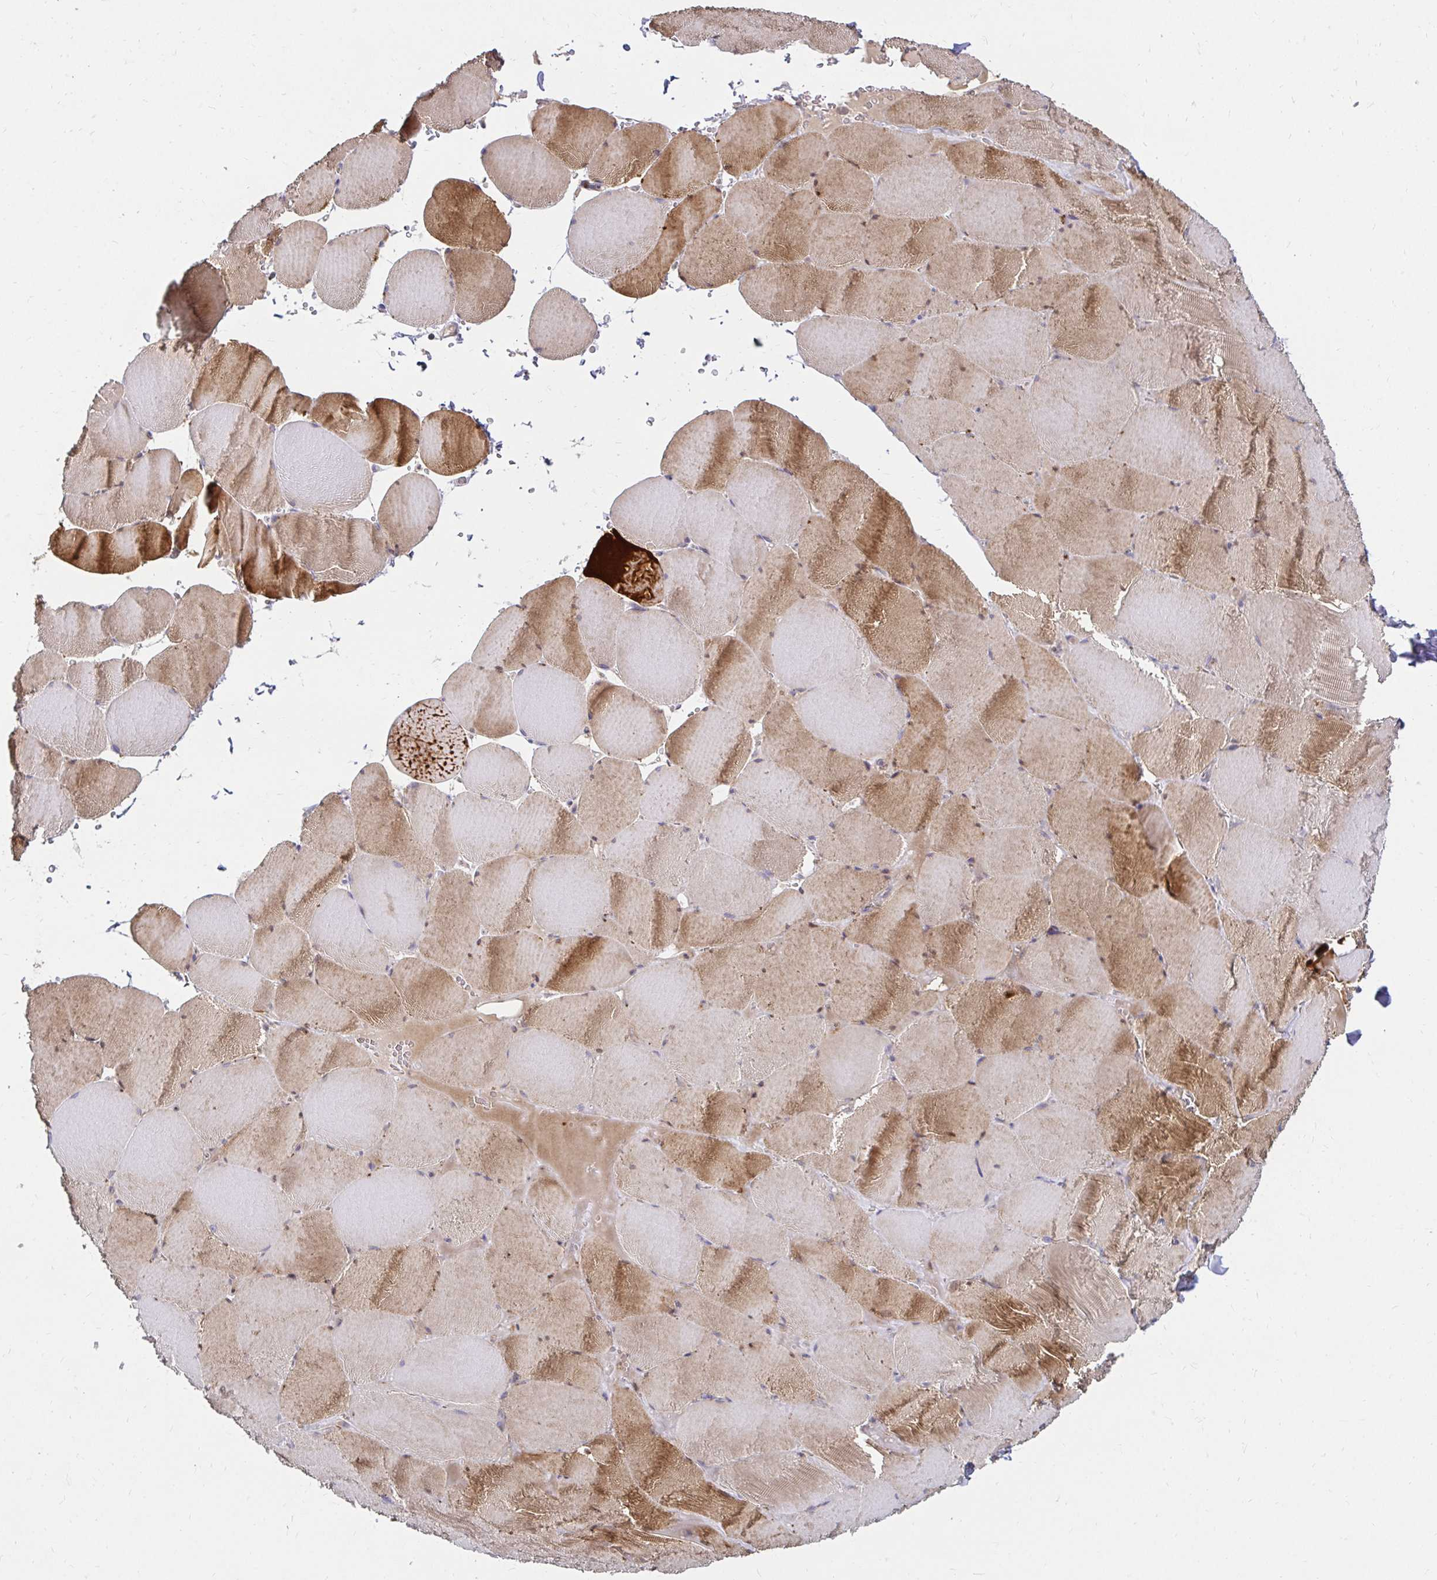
{"staining": {"intensity": "moderate", "quantity": "25%-75%", "location": "cytoplasmic/membranous"}, "tissue": "skeletal muscle", "cell_type": "Myocytes", "image_type": "normal", "snomed": [{"axis": "morphology", "description": "Normal tissue, NOS"}, {"axis": "topography", "description": "Skeletal muscle"}, {"axis": "topography", "description": "Head-Neck"}], "caption": "A brown stain shows moderate cytoplasmic/membranous positivity of a protein in myocytes of normal skeletal muscle. (brown staining indicates protein expression, while blue staining denotes nuclei).", "gene": "ITGA2", "patient": {"sex": "male", "age": 66}}